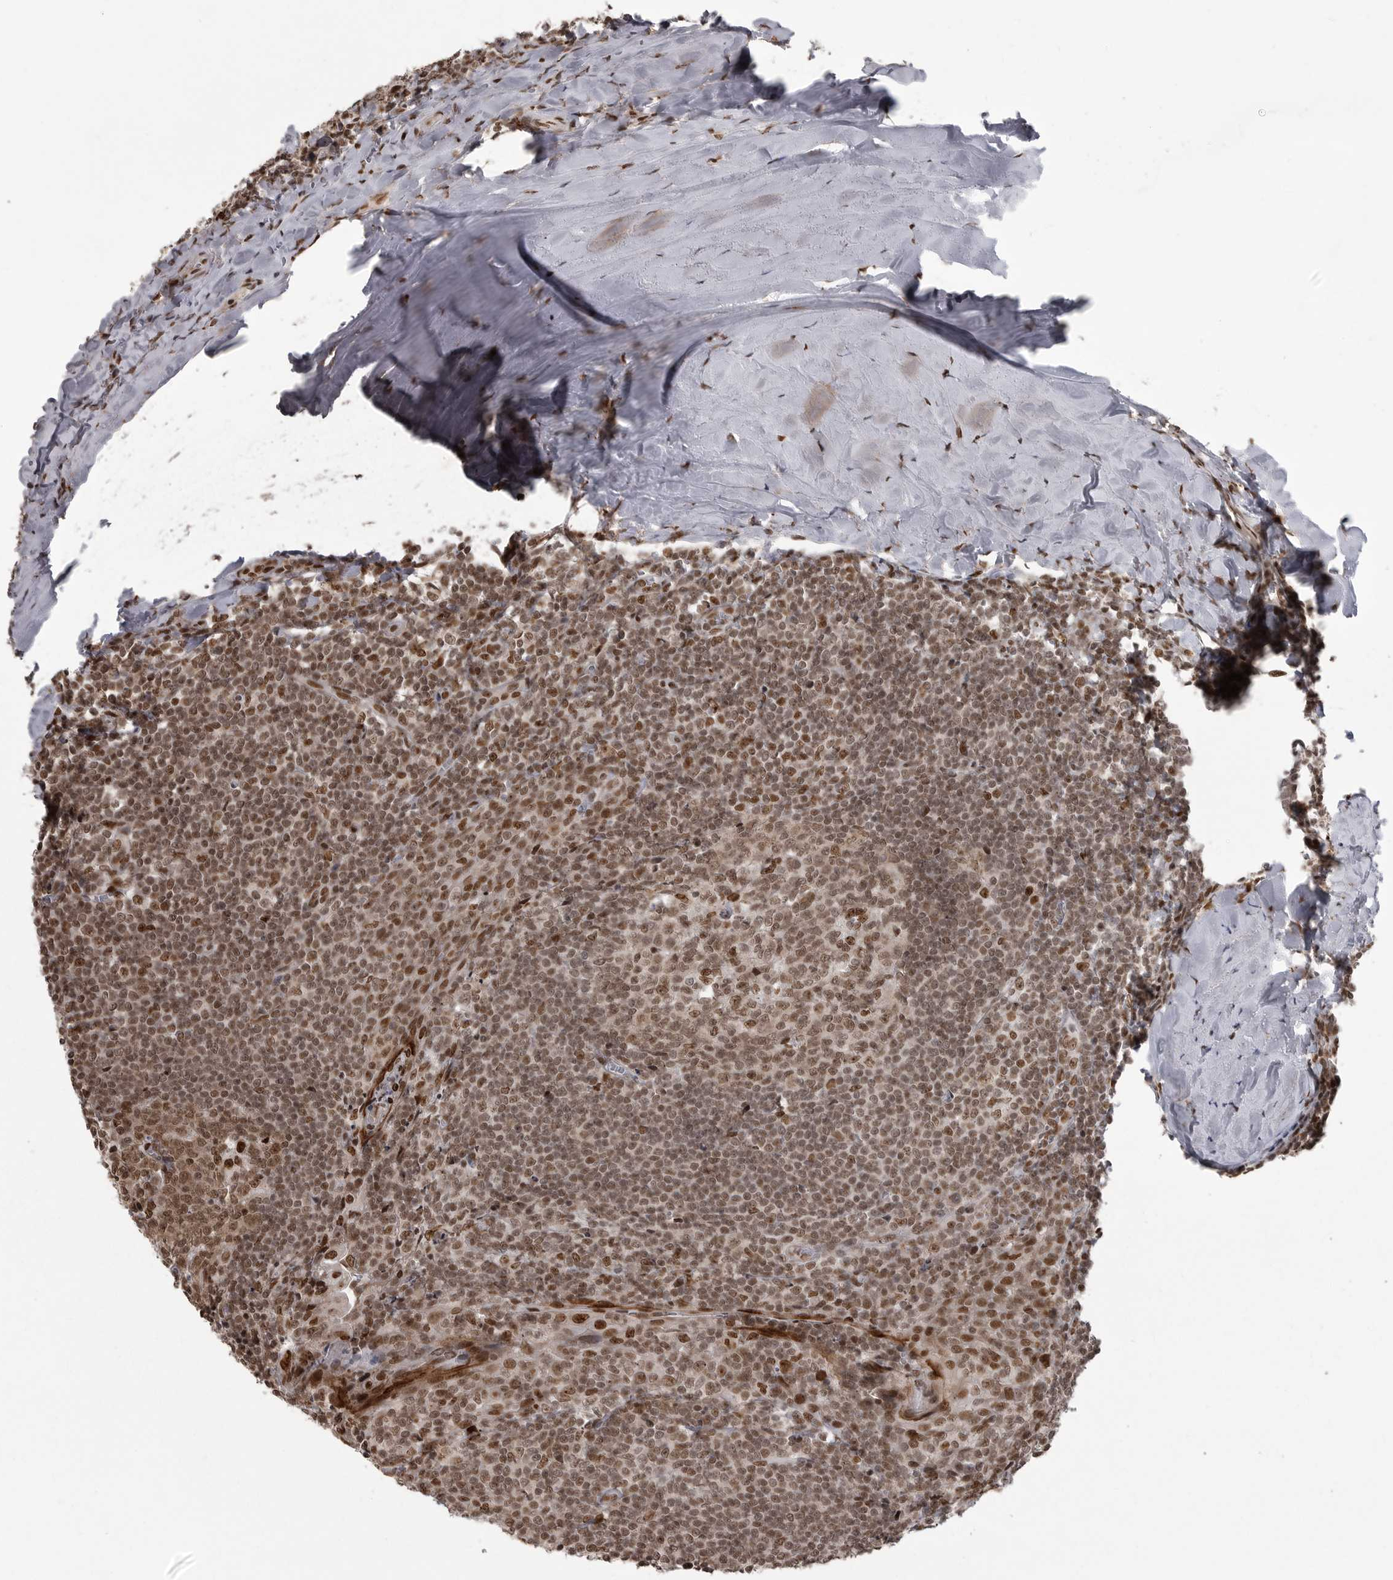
{"staining": {"intensity": "moderate", "quantity": ">75%", "location": "nuclear"}, "tissue": "tonsil", "cell_type": "Germinal center cells", "image_type": "normal", "snomed": [{"axis": "morphology", "description": "Normal tissue, NOS"}, {"axis": "topography", "description": "Tonsil"}], "caption": "Protein positivity by immunohistochemistry displays moderate nuclear positivity in approximately >75% of germinal center cells in normal tonsil.", "gene": "YAF2", "patient": {"sex": "male", "age": 37}}